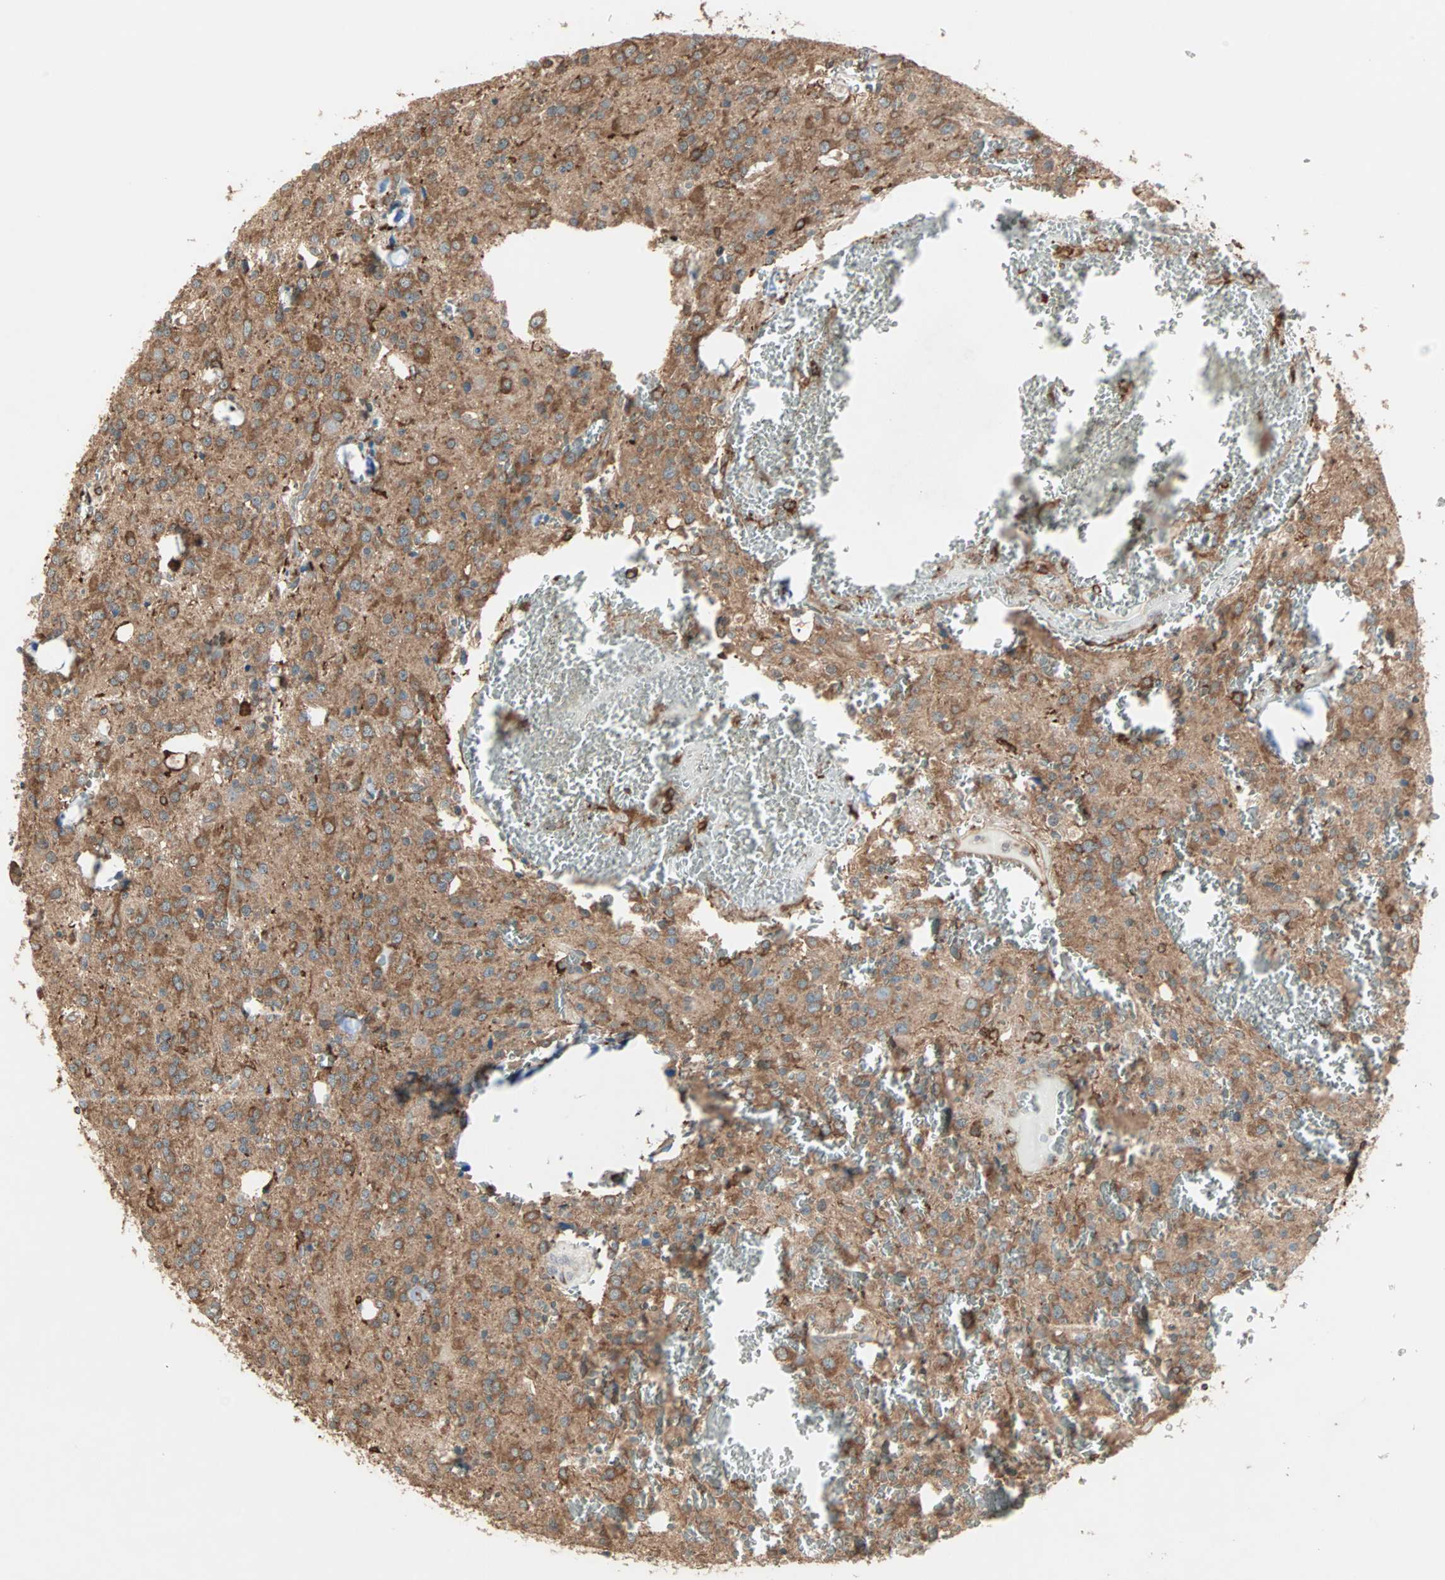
{"staining": {"intensity": "moderate", "quantity": ">75%", "location": "cytoplasmic/membranous"}, "tissue": "glioma", "cell_type": "Tumor cells", "image_type": "cancer", "snomed": [{"axis": "morphology", "description": "Glioma, malignant, Low grade"}, {"axis": "topography", "description": "Brain"}], "caption": "Immunohistochemical staining of glioma demonstrates moderate cytoplasmic/membranous protein positivity in about >75% of tumor cells.", "gene": "MMP3", "patient": {"sex": "male", "age": 58}}